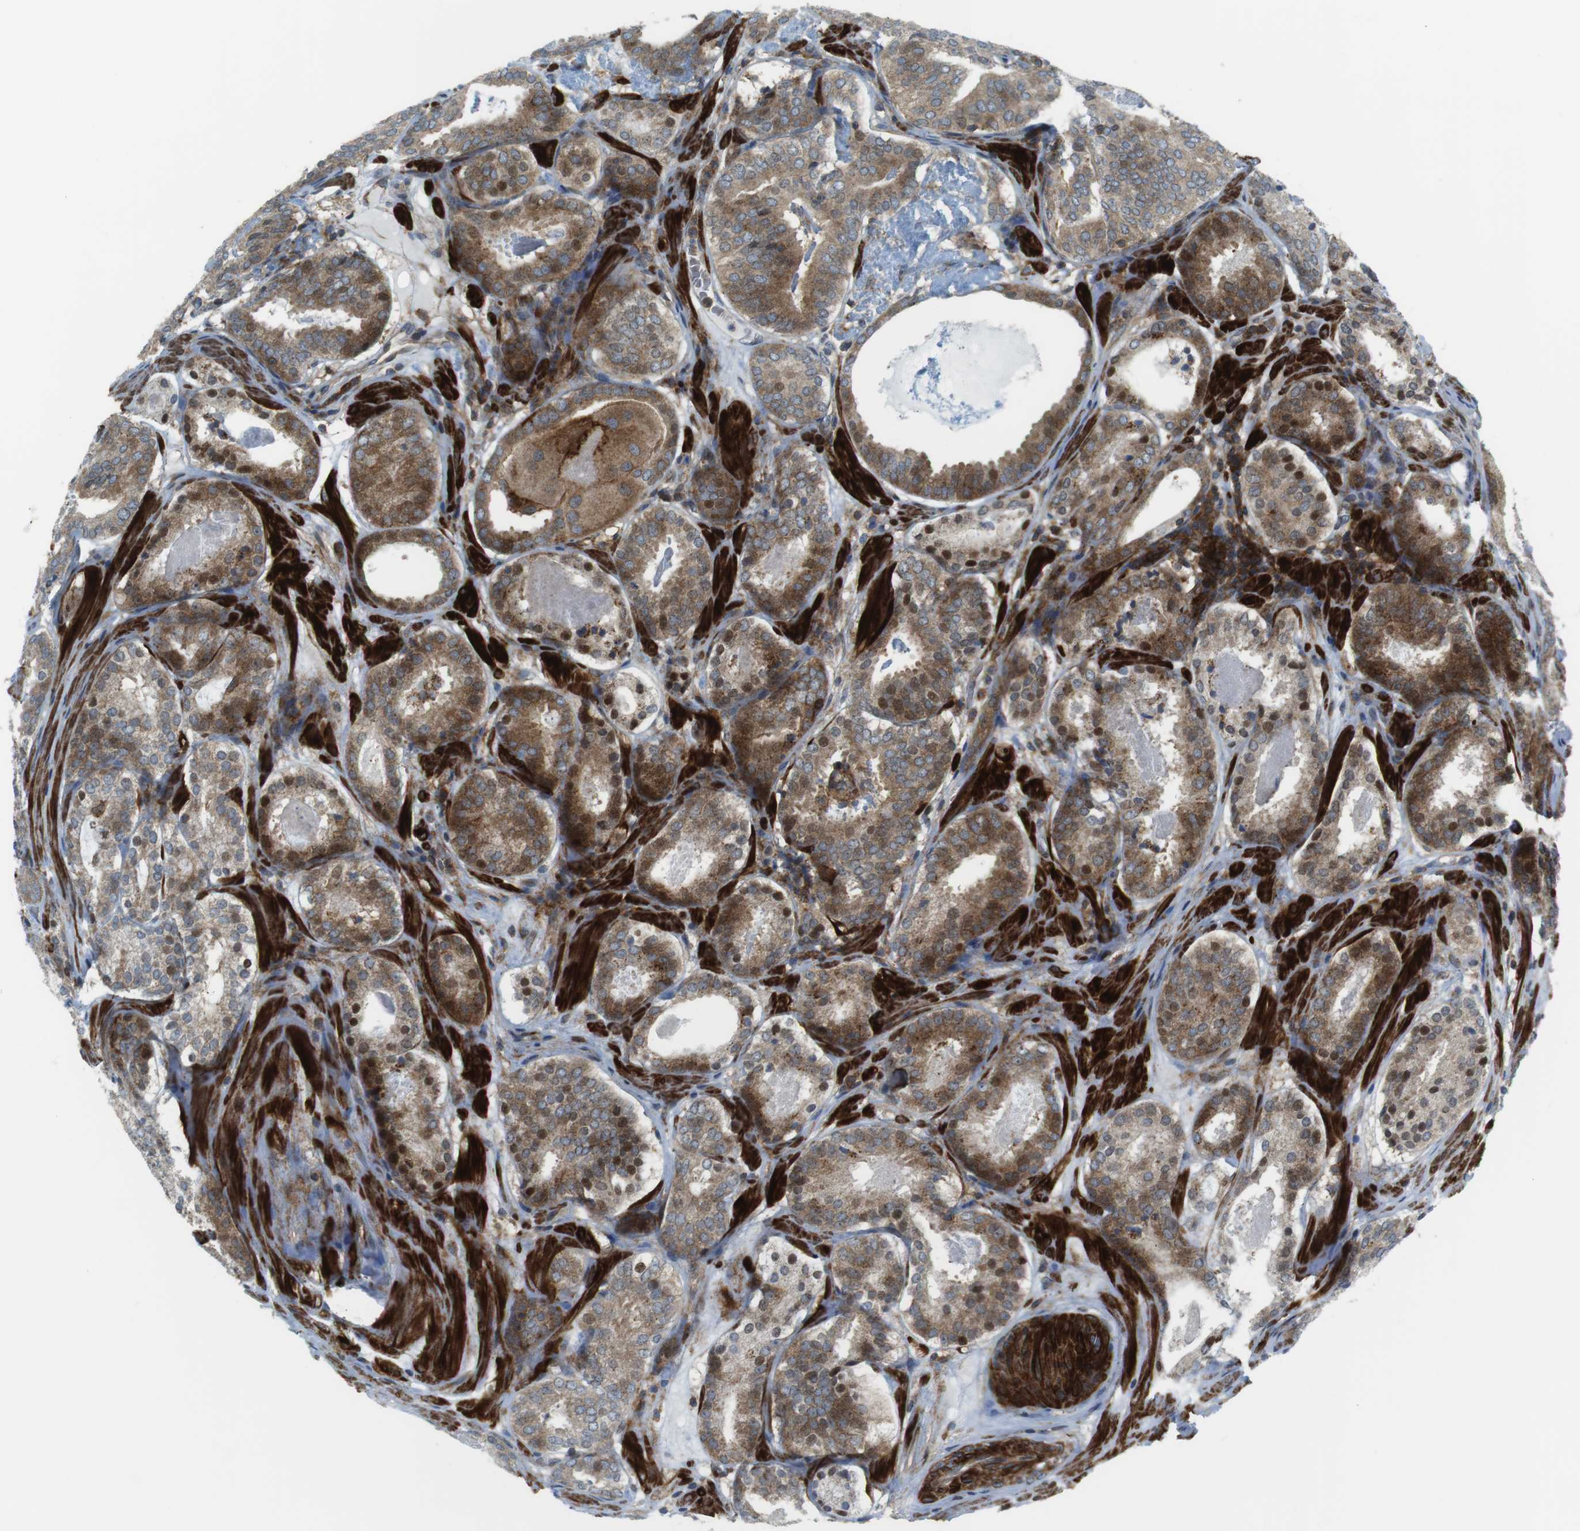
{"staining": {"intensity": "moderate", "quantity": ">75%", "location": "cytoplasmic/membranous"}, "tissue": "prostate cancer", "cell_type": "Tumor cells", "image_type": "cancer", "snomed": [{"axis": "morphology", "description": "Adenocarcinoma, Low grade"}, {"axis": "topography", "description": "Prostate"}], "caption": "This is an image of immunohistochemistry (IHC) staining of prostate cancer, which shows moderate expression in the cytoplasmic/membranous of tumor cells.", "gene": "CUL7", "patient": {"sex": "male", "age": 69}}